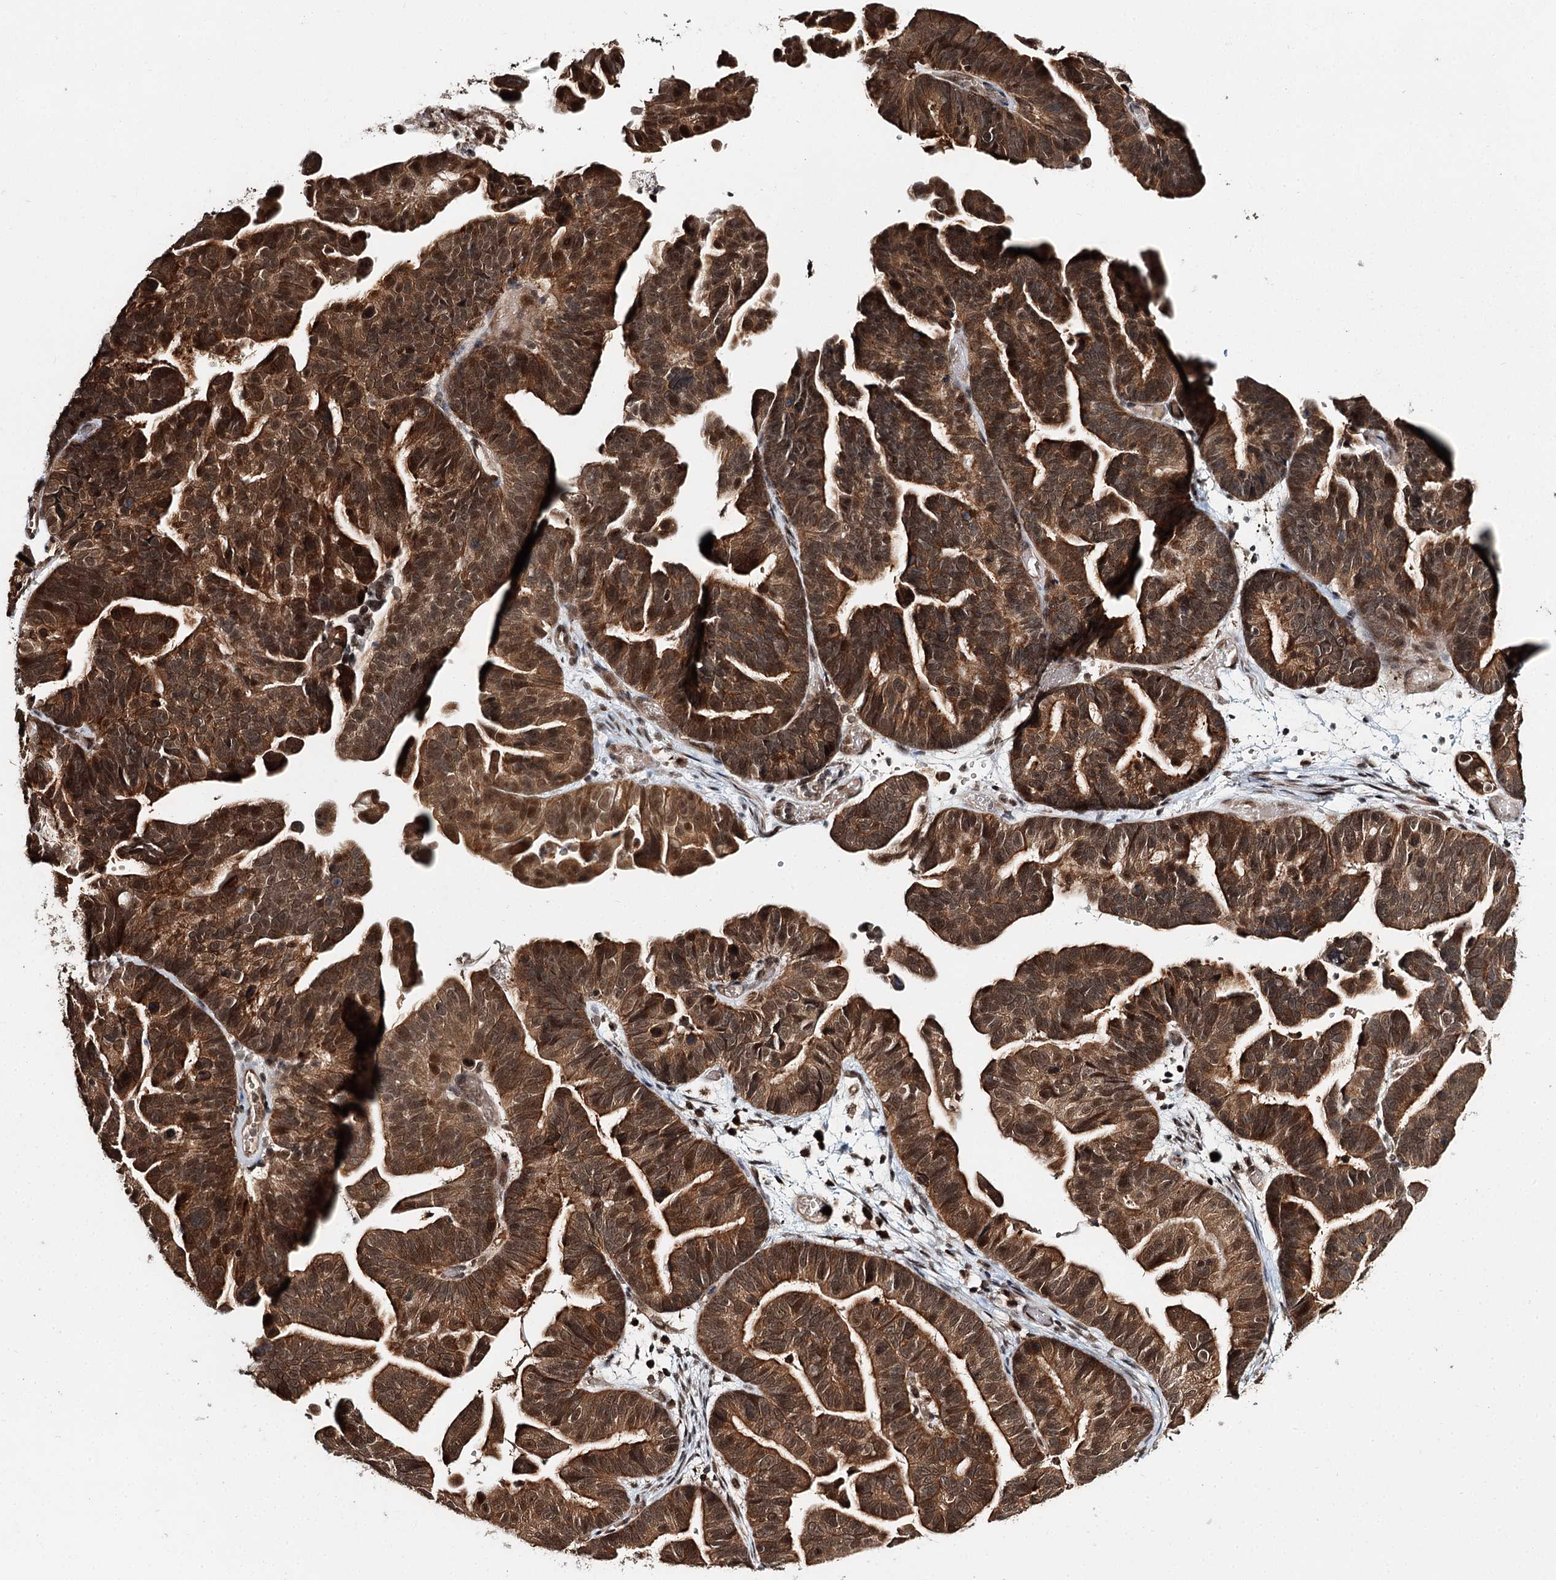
{"staining": {"intensity": "moderate", "quantity": ">75%", "location": "cytoplasmic/membranous,nuclear"}, "tissue": "ovarian cancer", "cell_type": "Tumor cells", "image_type": "cancer", "snomed": [{"axis": "morphology", "description": "Cystadenocarcinoma, serous, NOS"}, {"axis": "topography", "description": "Ovary"}], "caption": "Immunohistochemistry image of neoplastic tissue: ovarian serous cystadenocarcinoma stained using immunohistochemistry (IHC) demonstrates medium levels of moderate protein expression localized specifically in the cytoplasmic/membranous and nuclear of tumor cells, appearing as a cytoplasmic/membranous and nuclear brown color.", "gene": "N6AMT1", "patient": {"sex": "female", "age": 56}}